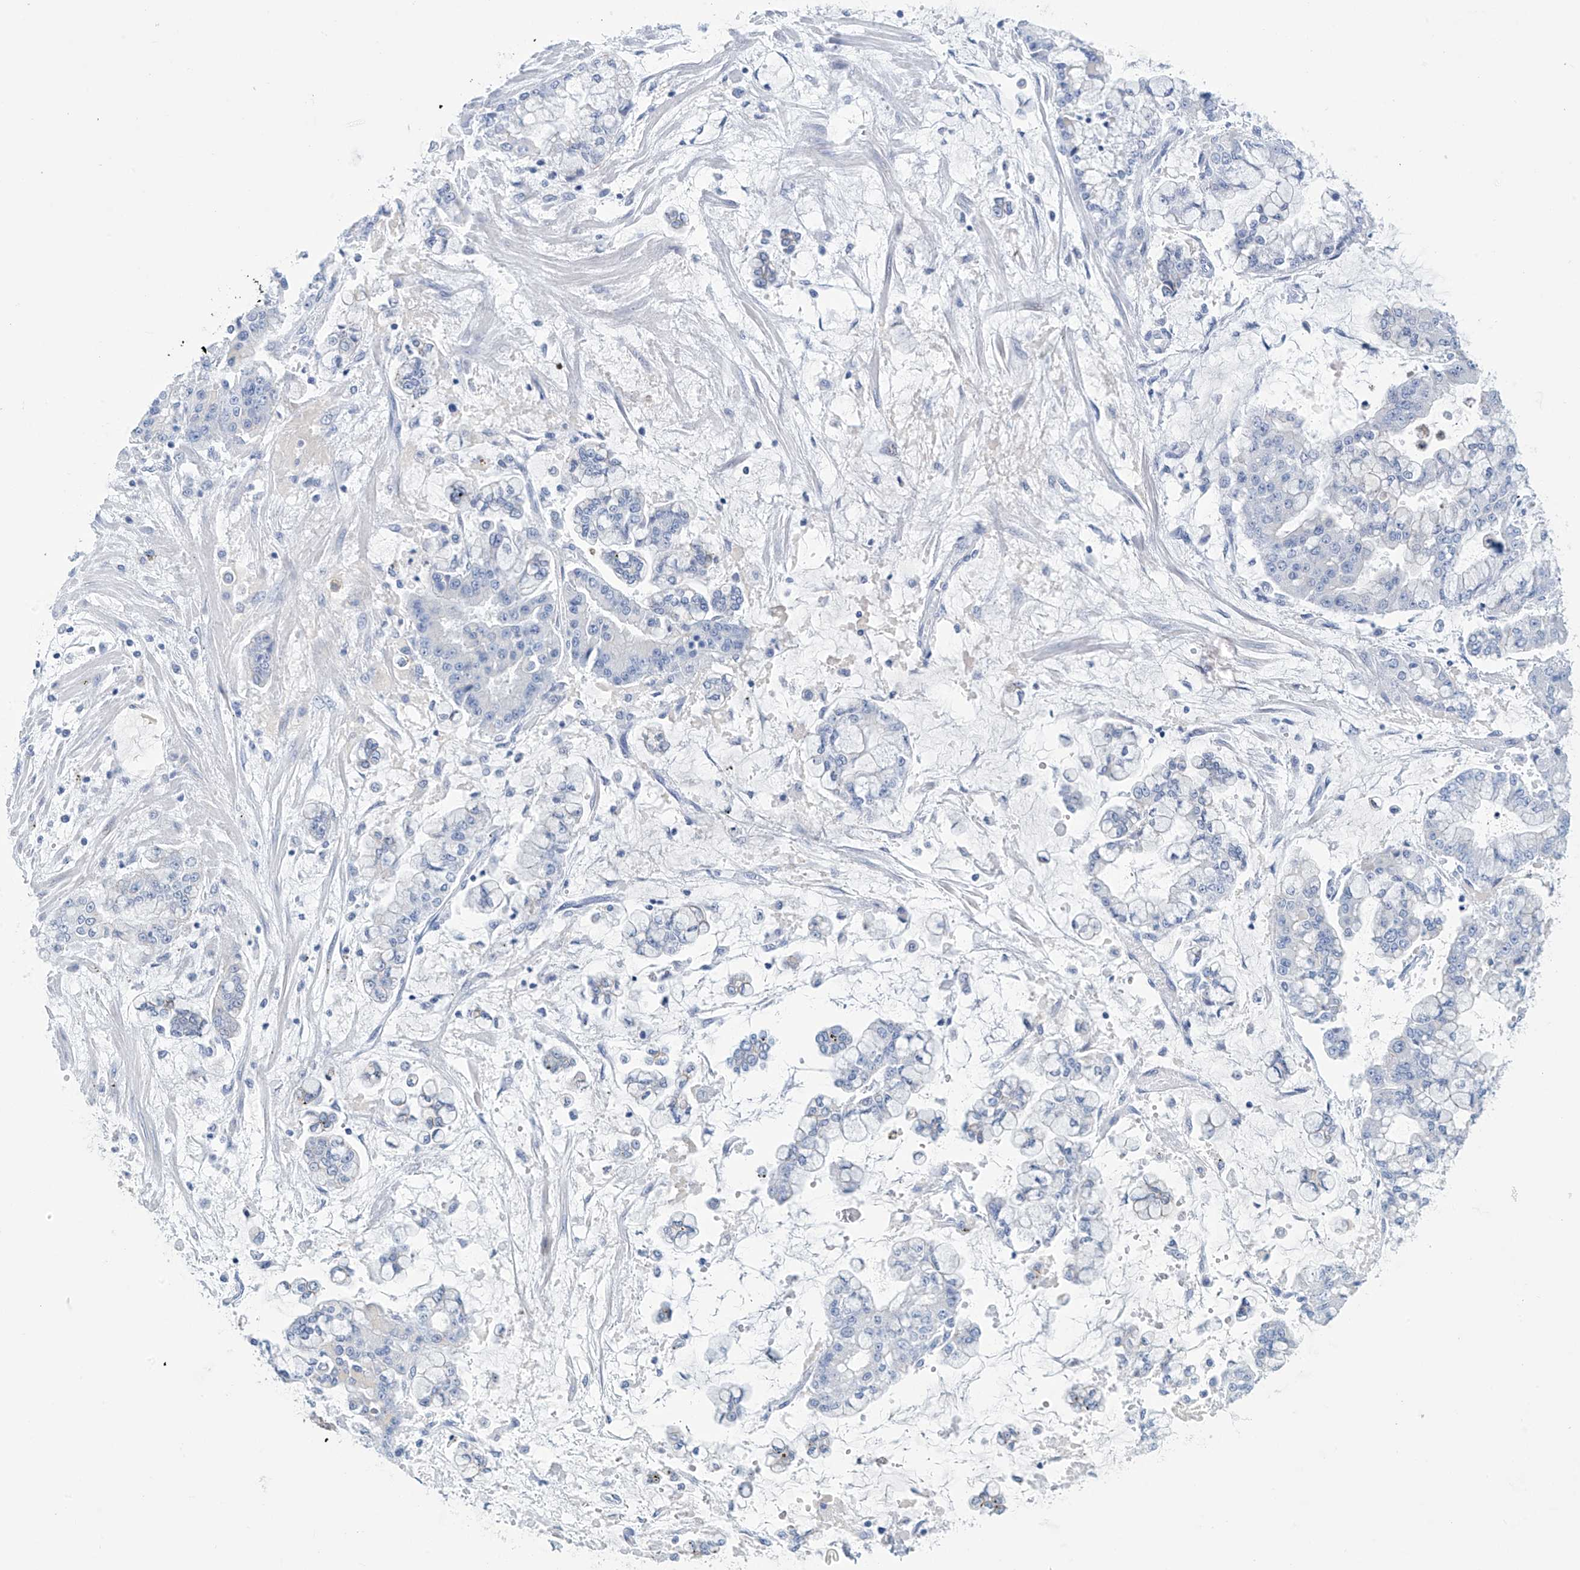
{"staining": {"intensity": "negative", "quantity": "none", "location": "none"}, "tissue": "stomach cancer", "cell_type": "Tumor cells", "image_type": "cancer", "snomed": [{"axis": "morphology", "description": "Normal tissue, NOS"}, {"axis": "morphology", "description": "Adenocarcinoma, NOS"}, {"axis": "topography", "description": "Stomach, upper"}, {"axis": "topography", "description": "Stomach"}], "caption": "Immunohistochemical staining of human stomach adenocarcinoma displays no significant staining in tumor cells.", "gene": "DSP", "patient": {"sex": "male", "age": 76}}